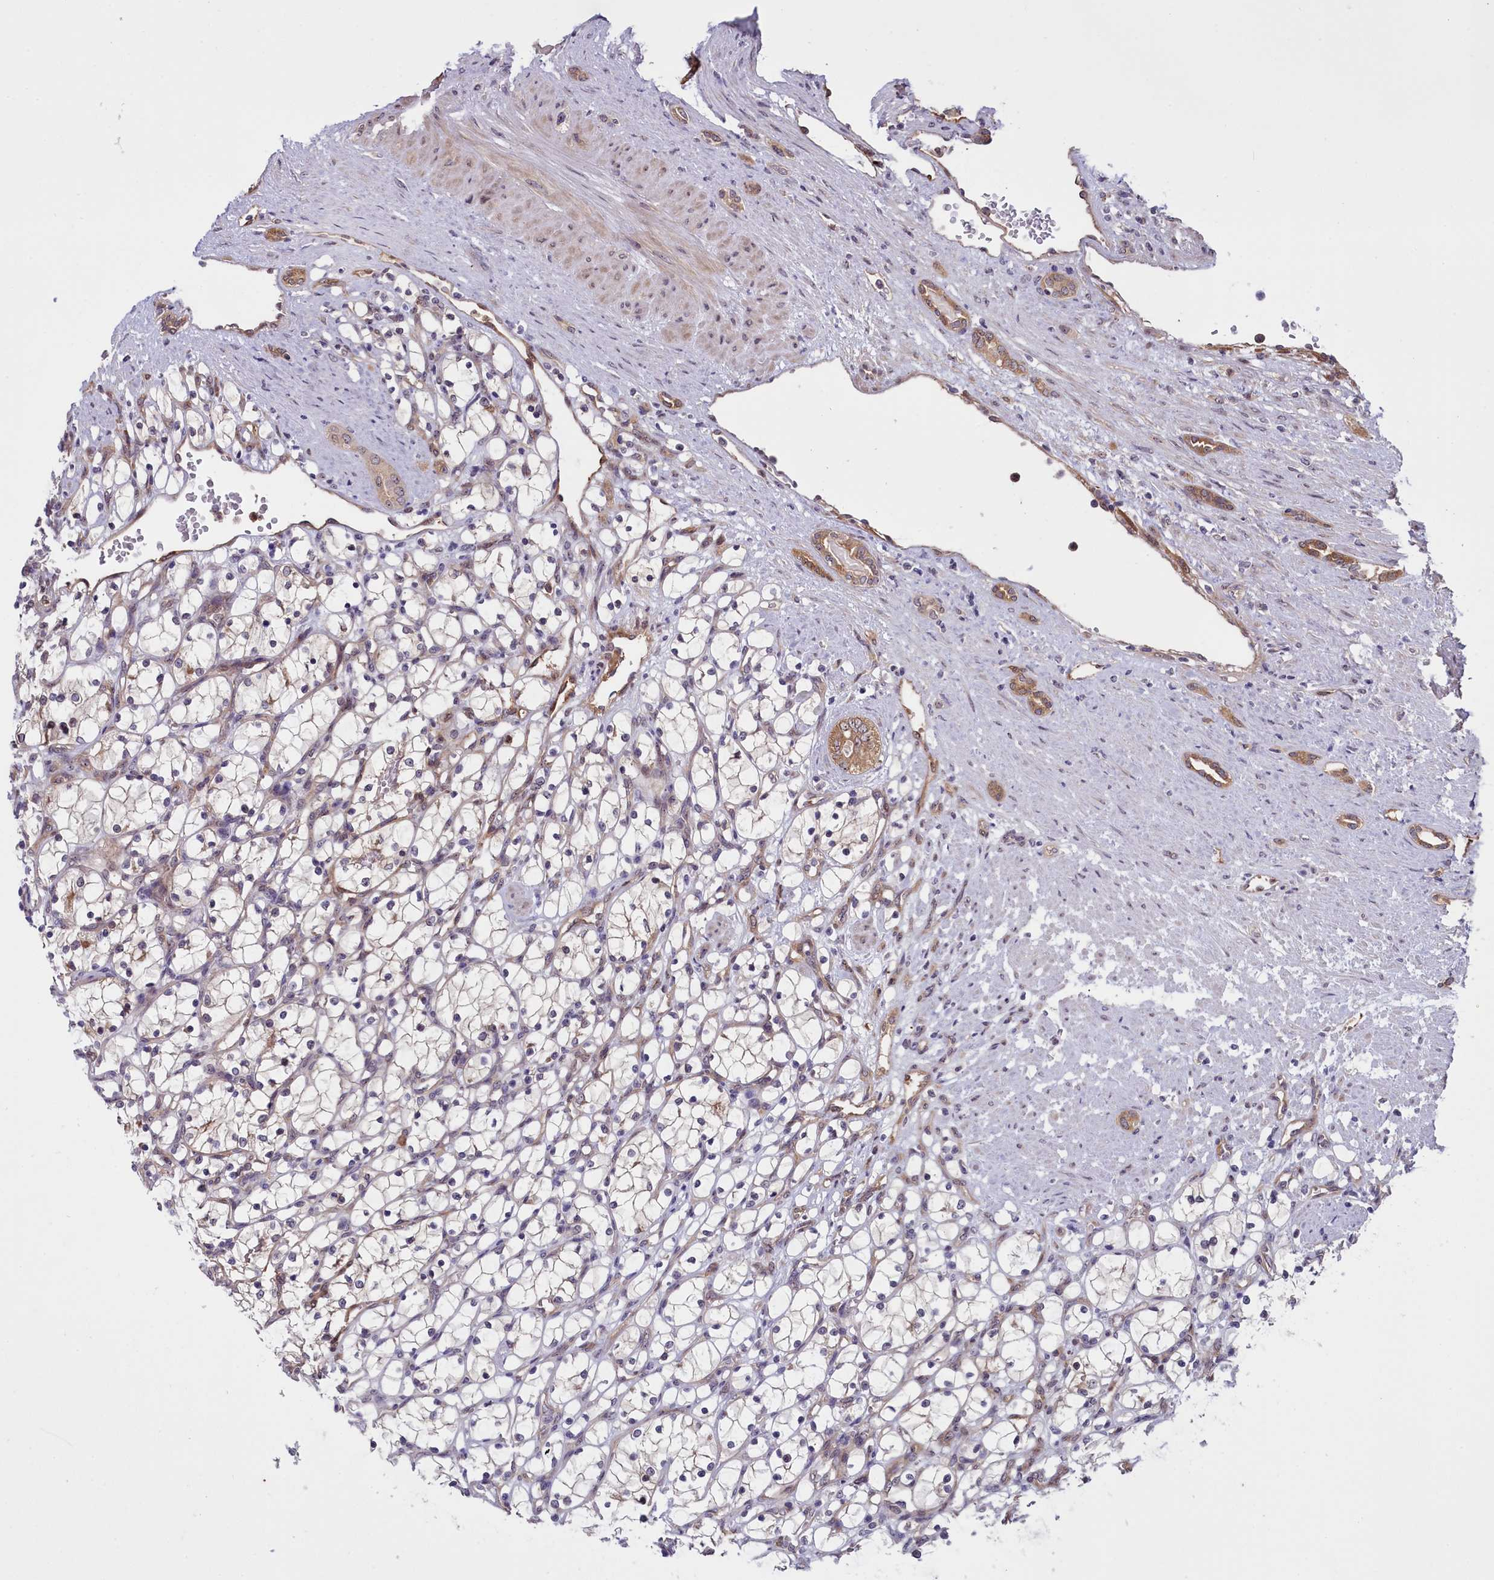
{"staining": {"intensity": "negative", "quantity": "none", "location": "none"}, "tissue": "renal cancer", "cell_type": "Tumor cells", "image_type": "cancer", "snomed": [{"axis": "morphology", "description": "Adenocarcinoma, NOS"}, {"axis": "topography", "description": "Kidney"}], "caption": "High magnification brightfield microscopy of renal cancer stained with DAB (brown) and counterstained with hematoxylin (blue): tumor cells show no significant positivity. The staining is performed using DAB (3,3'-diaminobenzidine) brown chromogen with nuclei counter-stained in using hematoxylin.", "gene": "BCAR1", "patient": {"sex": "female", "age": 69}}